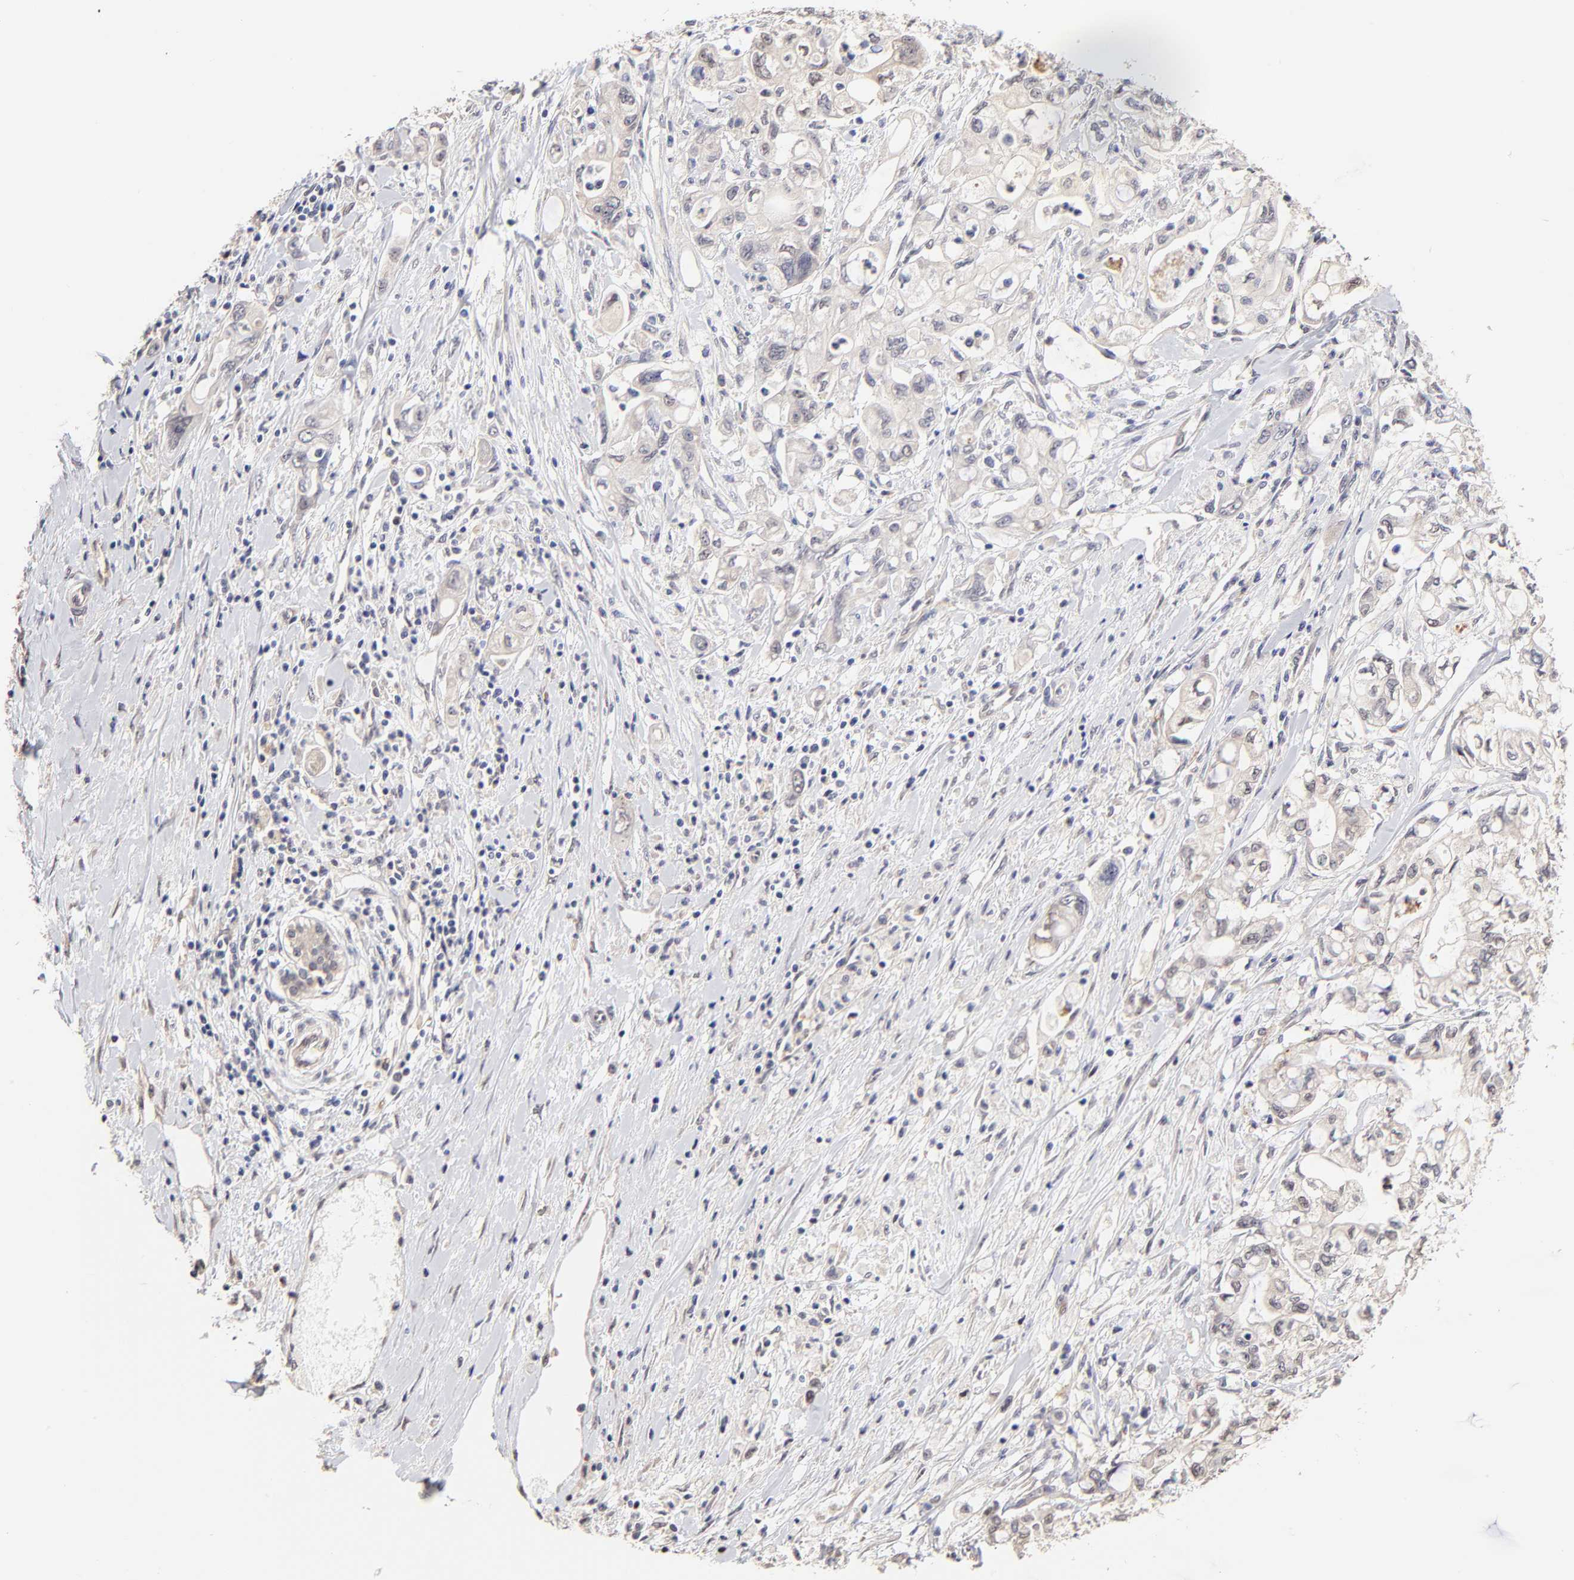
{"staining": {"intensity": "weak", "quantity": ">75%", "location": "cytoplasmic/membranous"}, "tissue": "pancreatic cancer", "cell_type": "Tumor cells", "image_type": "cancer", "snomed": [{"axis": "morphology", "description": "Adenocarcinoma, NOS"}, {"axis": "topography", "description": "Pancreas"}], "caption": "Weak cytoplasmic/membranous expression for a protein is present in approximately >75% of tumor cells of pancreatic adenocarcinoma using IHC.", "gene": "ZNF10", "patient": {"sex": "male", "age": 79}}